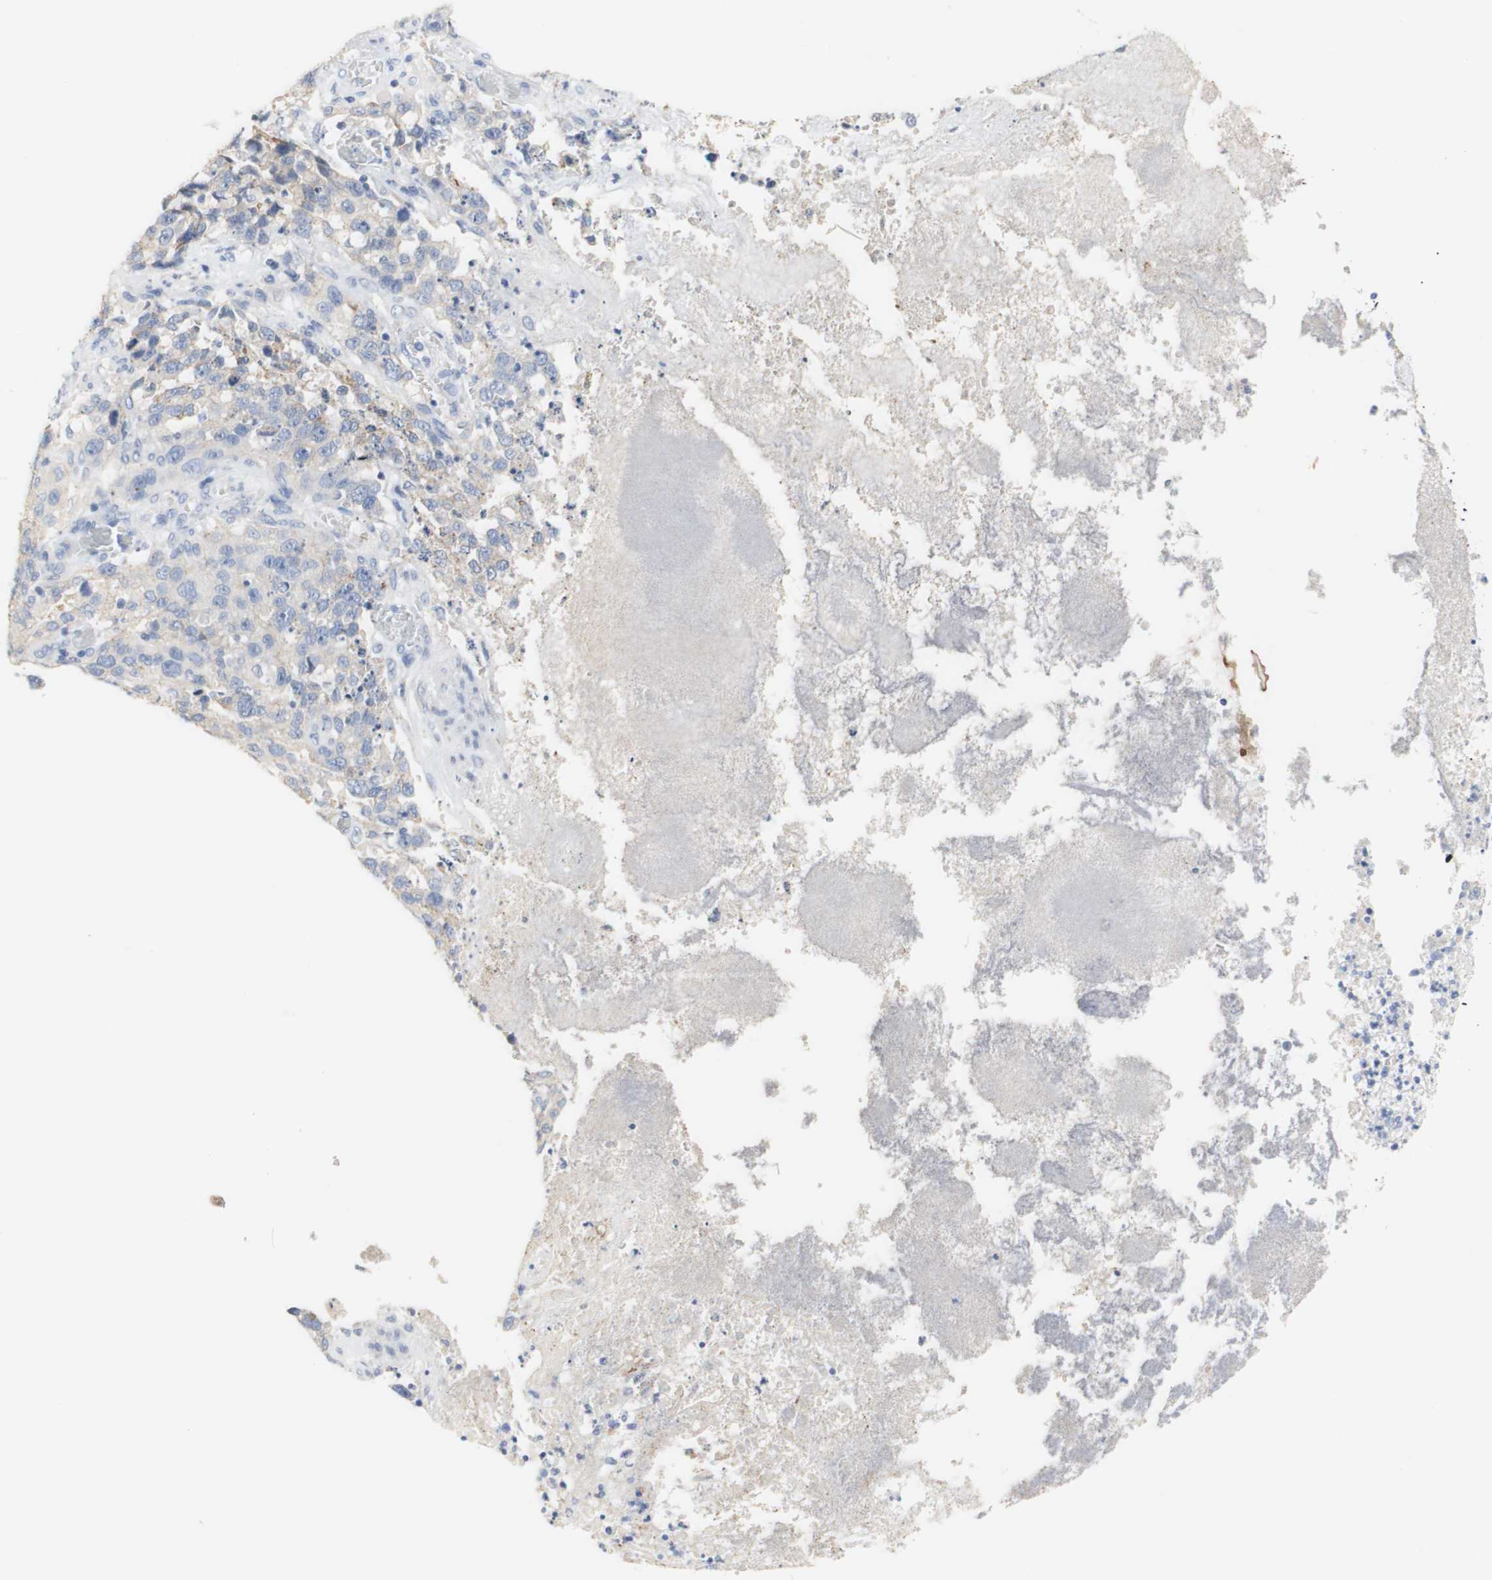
{"staining": {"intensity": "moderate", "quantity": "25%-75%", "location": "cytoplasmic/membranous"}, "tissue": "stomach cancer", "cell_type": "Tumor cells", "image_type": "cancer", "snomed": [{"axis": "morphology", "description": "Normal tissue, NOS"}, {"axis": "morphology", "description": "Adenocarcinoma, NOS"}, {"axis": "topography", "description": "Stomach"}], "caption": "The photomicrograph exhibits a brown stain indicating the presence of a protein in the cytoplasmic/membranous of tumor cells in stomach cancer (adenocarcinoma).", "gene": "DSC2", "patient": {"sex": "male", "age": 48}}